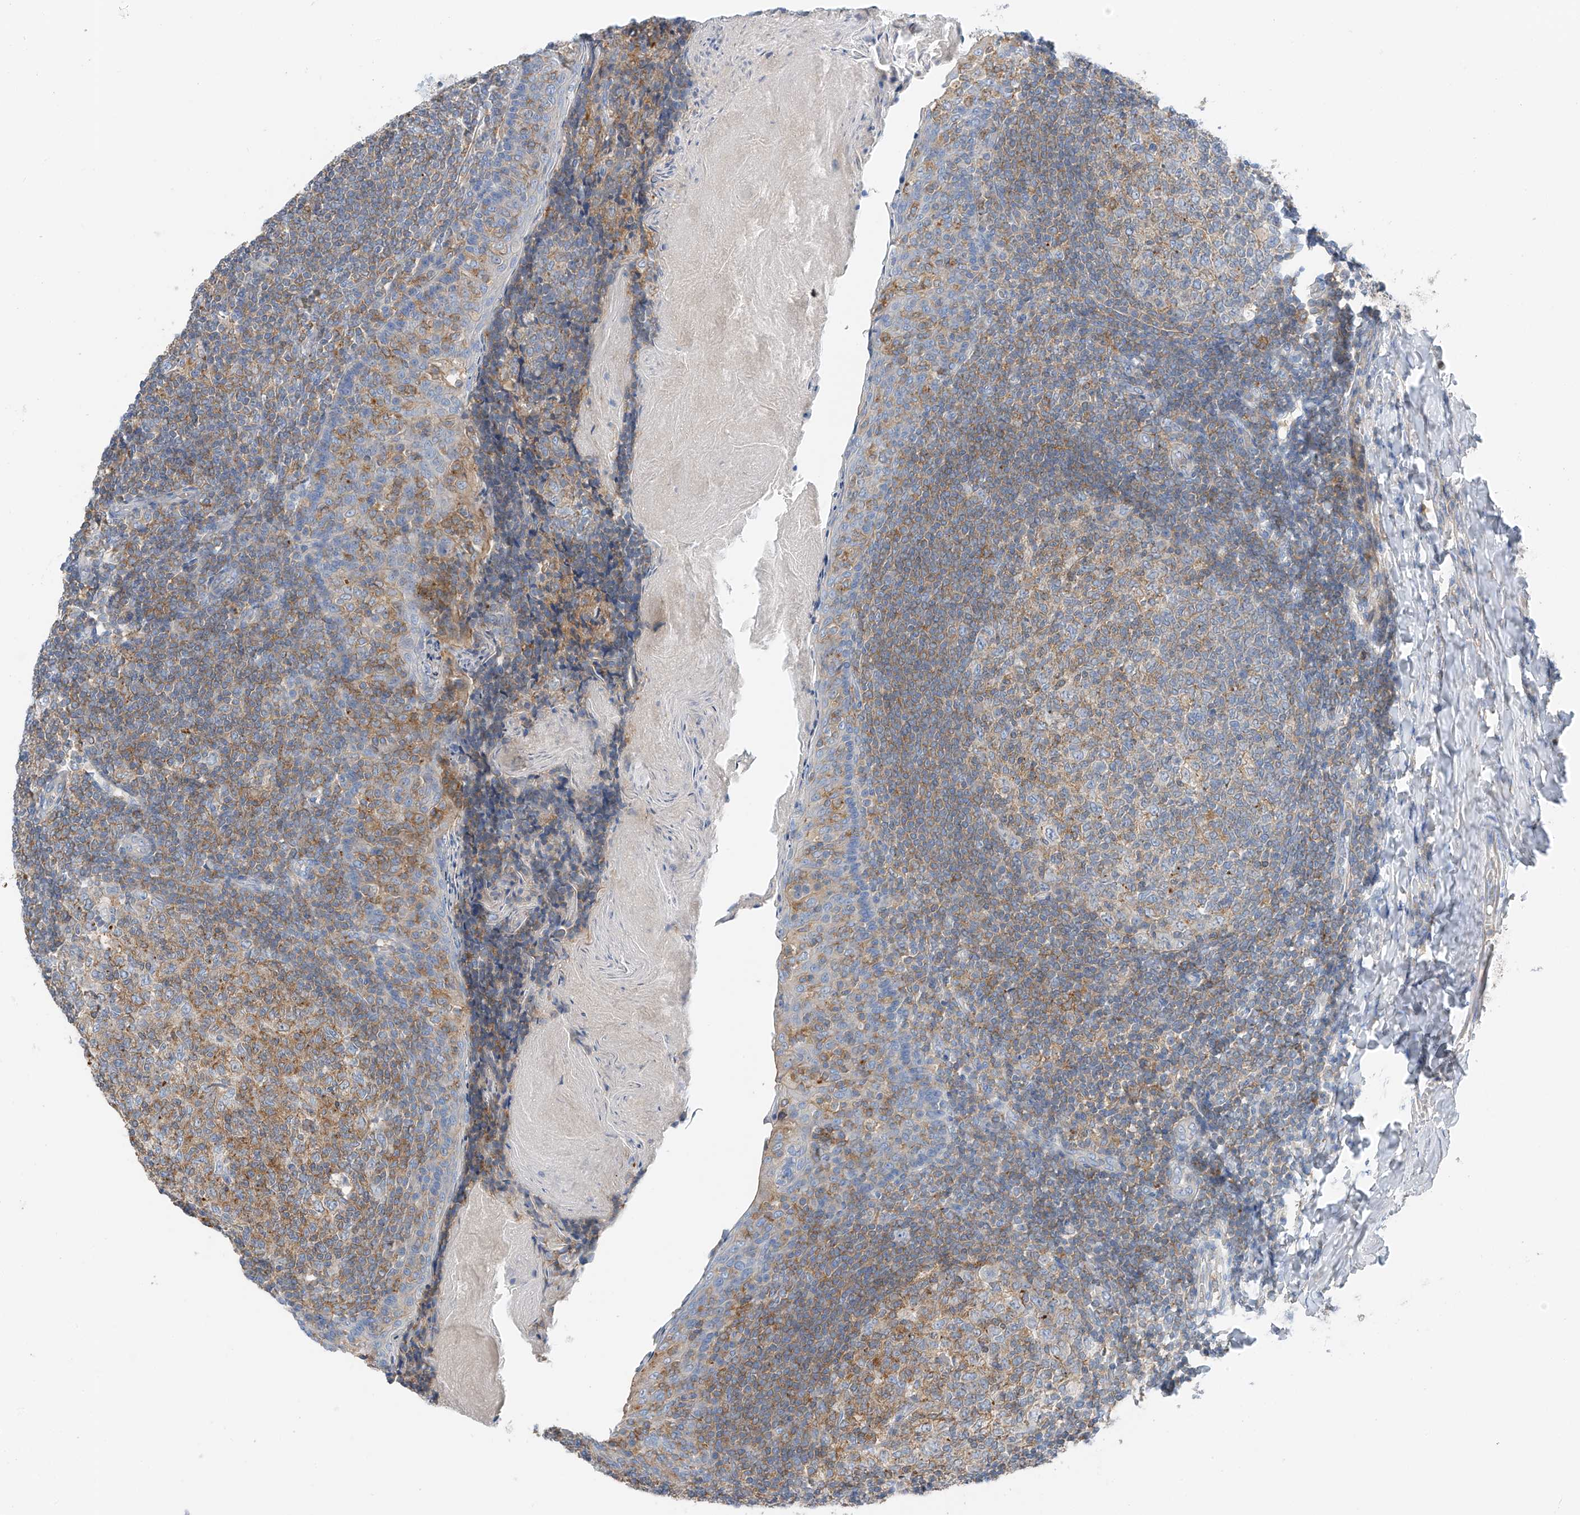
{"staining": {"intensity": "moderate", "quantity": "25%-75%", "location": "cytoplasmic/membranous"}, "tissue": "tonsil", "cell_type": "Germinal center cells", "image_type": "normal", "snomed": [{"axis": "morphology", "description": "Normal tissue, NOS"}, {"axis": "topography", "description": "Tonsil"}], "caption": "Immunohistochemistry (IHC) of benign tonsil displays medium levels of moderate cytoplasmic/membranous positivity in approximately 25%-75% of germinal center cells.", "gene": "NALCN", "patient": {"sex": "female", "age": 19}}